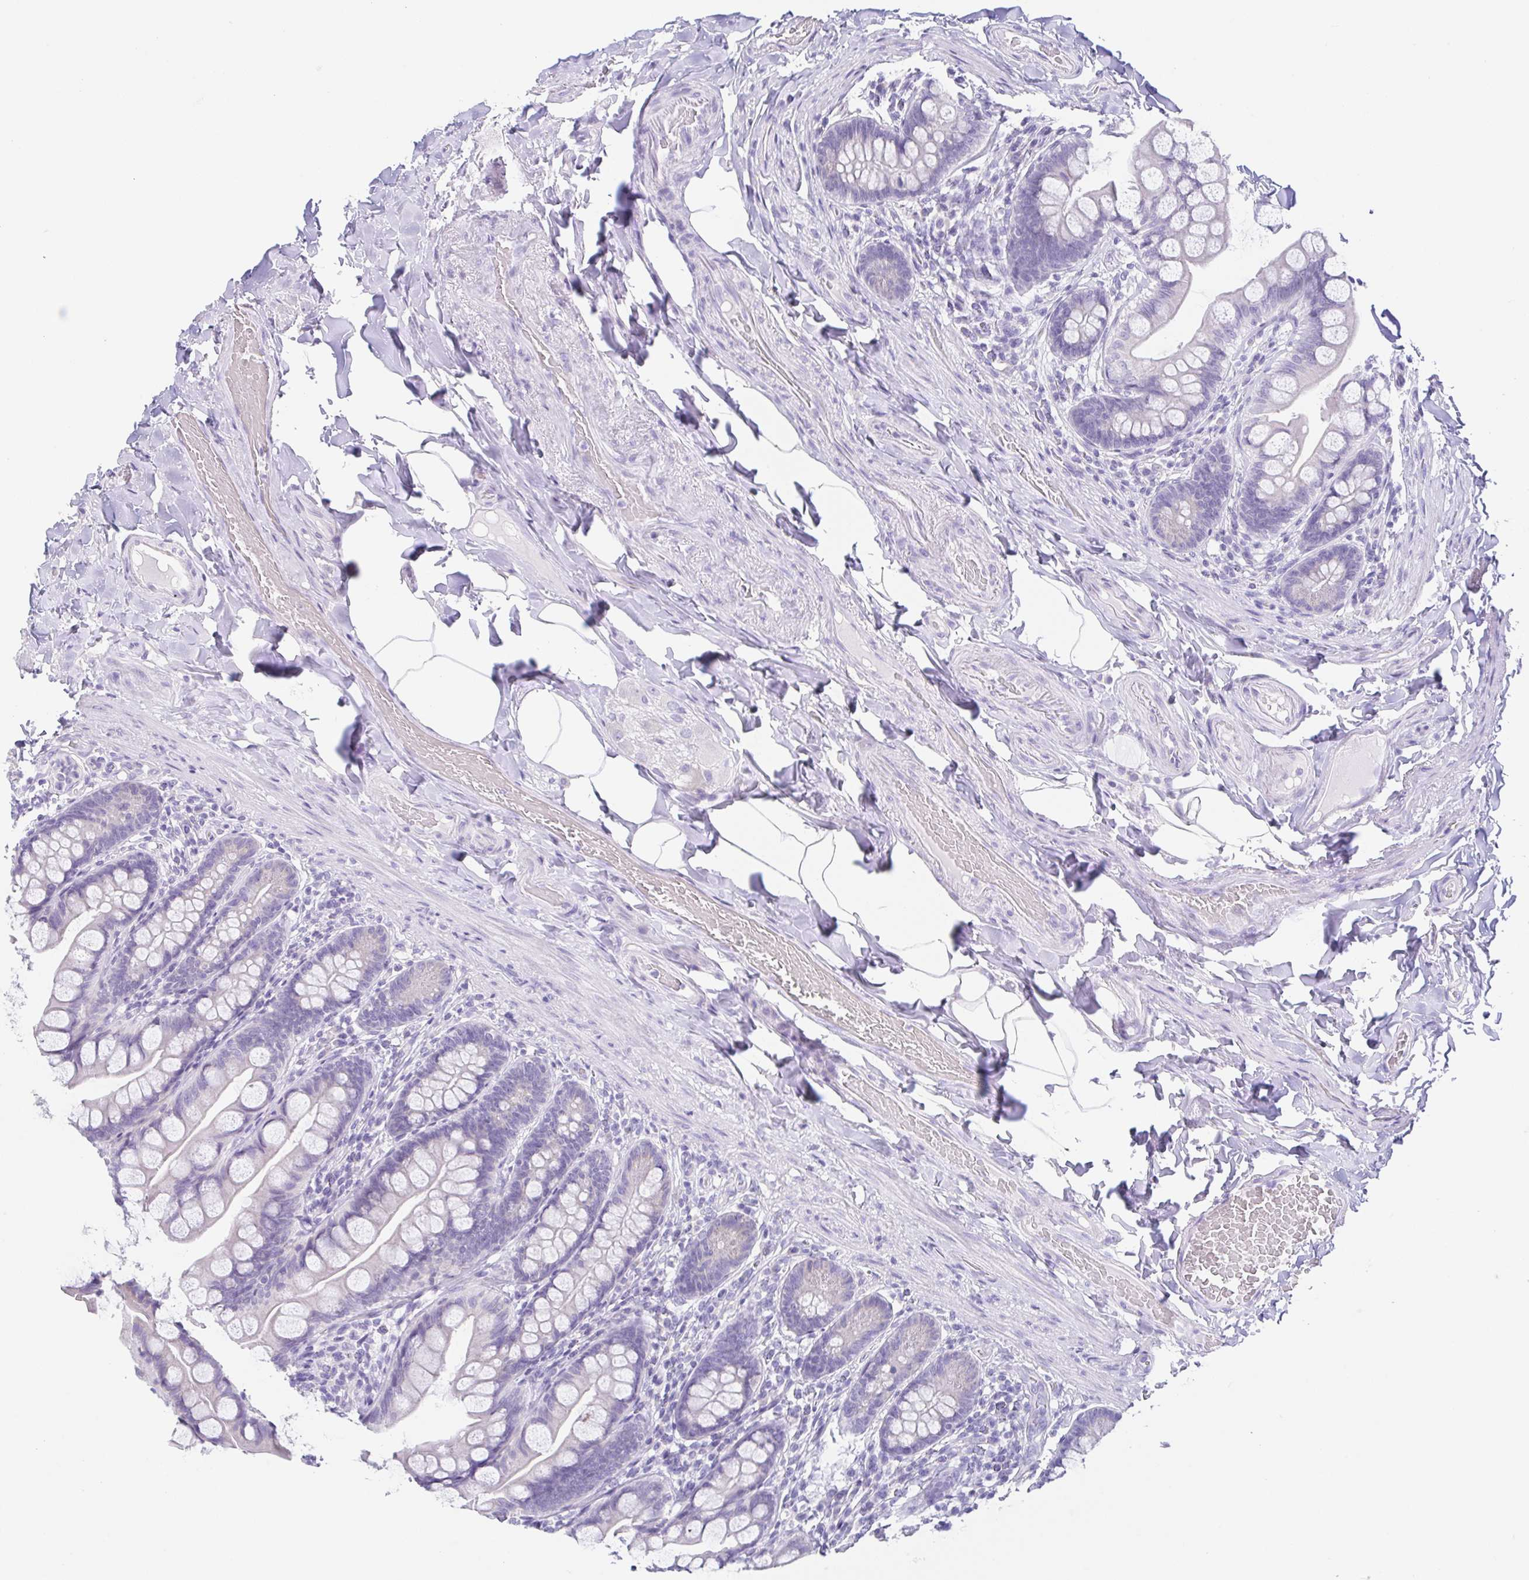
{"staining": {"intensity": "negative", "quantity": "none", "location": "none"}, "tissue": "small intestine", "cell_type": "Glandular cells", "image_type": "normal", "snomed": [{"axis": "morphology", "description": "Normal tissue, NOS"}, {"axis": "topography", "description": "Small intestine"}], "caption": "This is an immunohistochemistry micrograph of benign human small intestine. There is no expression in glandular cells.", "gene": "RDH11", "patient": {"sex": "male", "age": 70}}